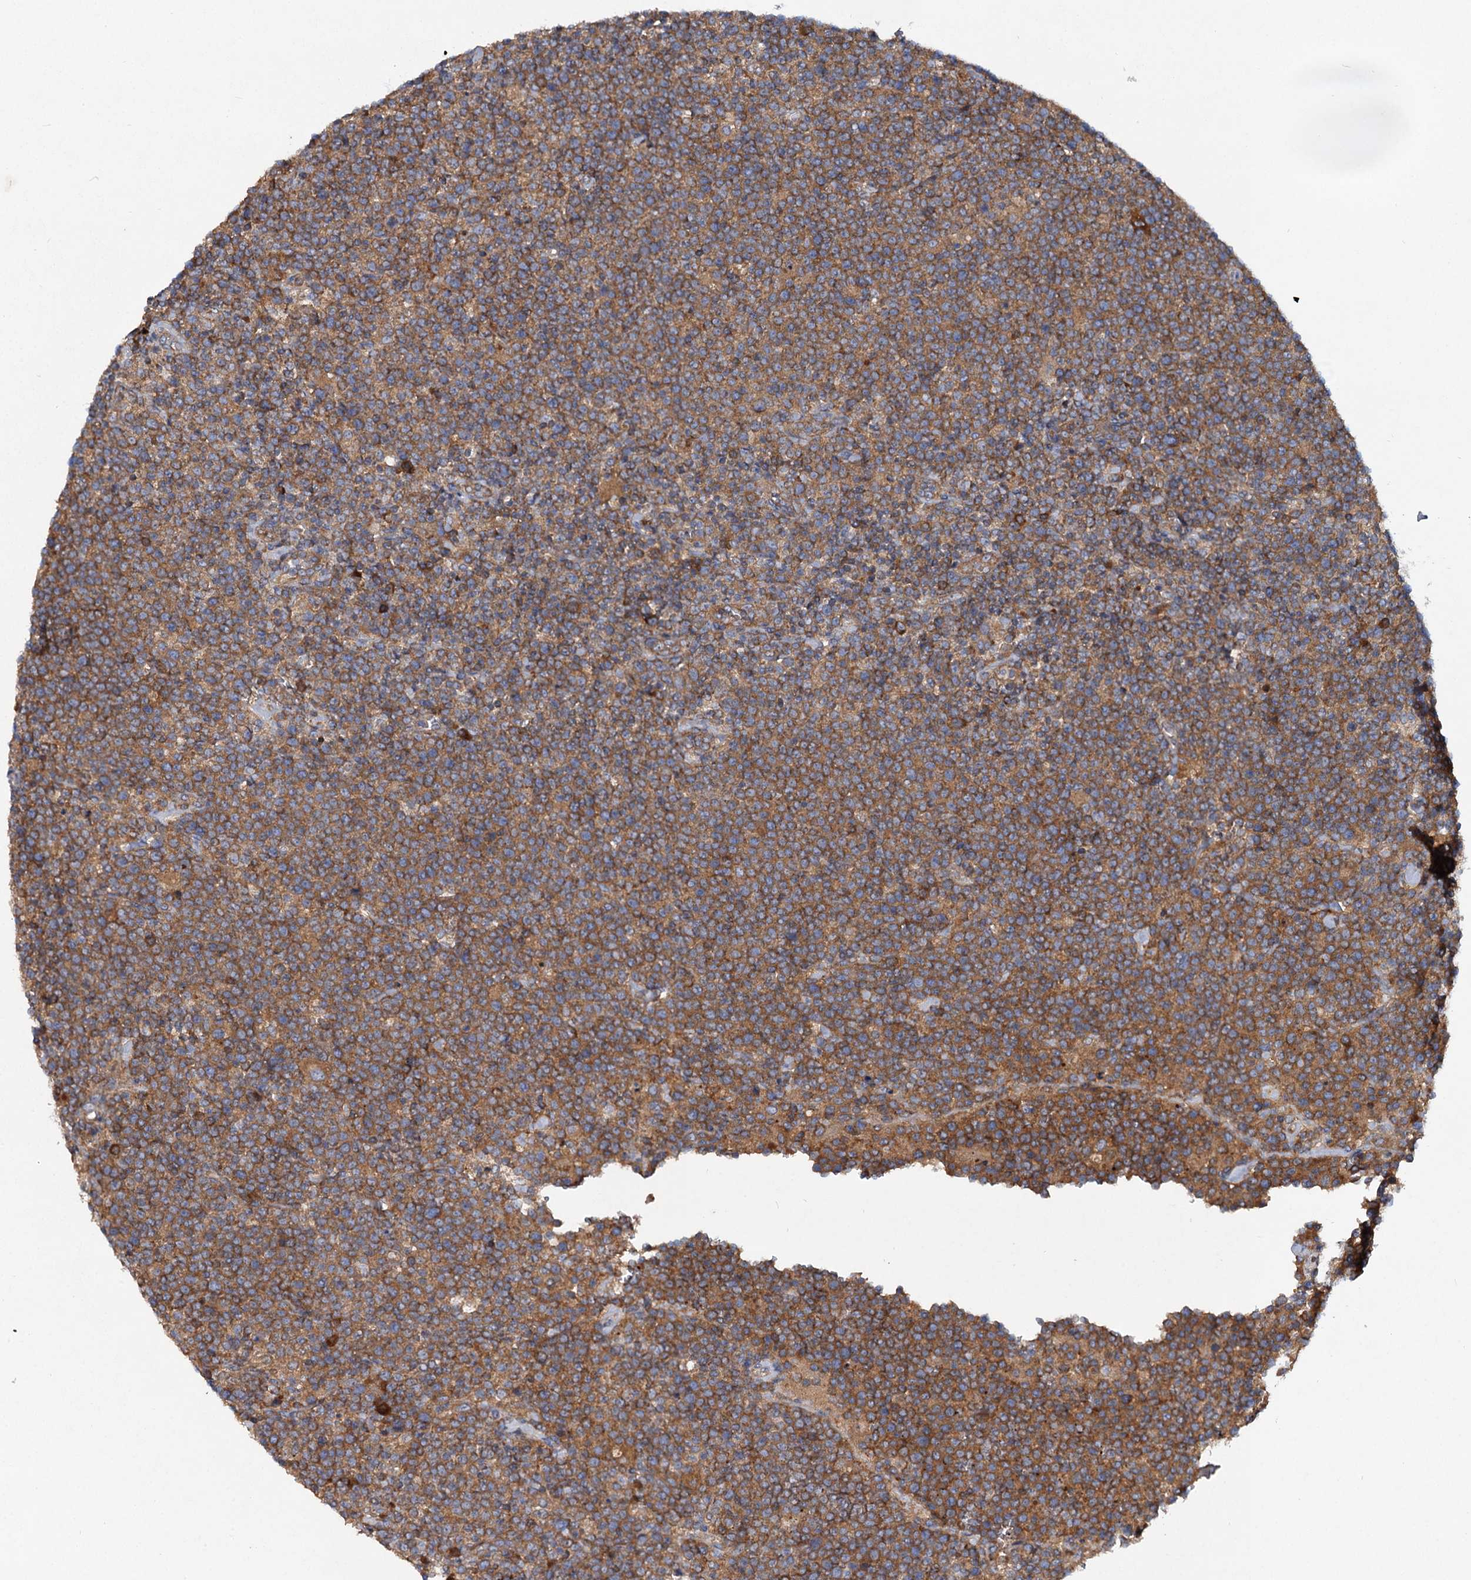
{"staining": {"intensity": "moderate", "quantity": ">75%", "location": "cytoplasmic/membranous"}, "tissue": "lymphoma", "cell_type": "Tumor cells", "image_type": "cancer", "snomed": [{"axis": "morphology", "description": "Malignant lymphoma, non-Hodgkin's type, High grade"}, {"axis": "topography", "description": "Lymph node"}], "caption": "The photomicrograph shows staining of lymphoma, revealing moderate cytoplasmic/membranous protein expression (brown color) within tumor cells. Nuclei are stained in blue.", "gene": "ALKBH7", "patient": {"sex": "male", "age": 61}}